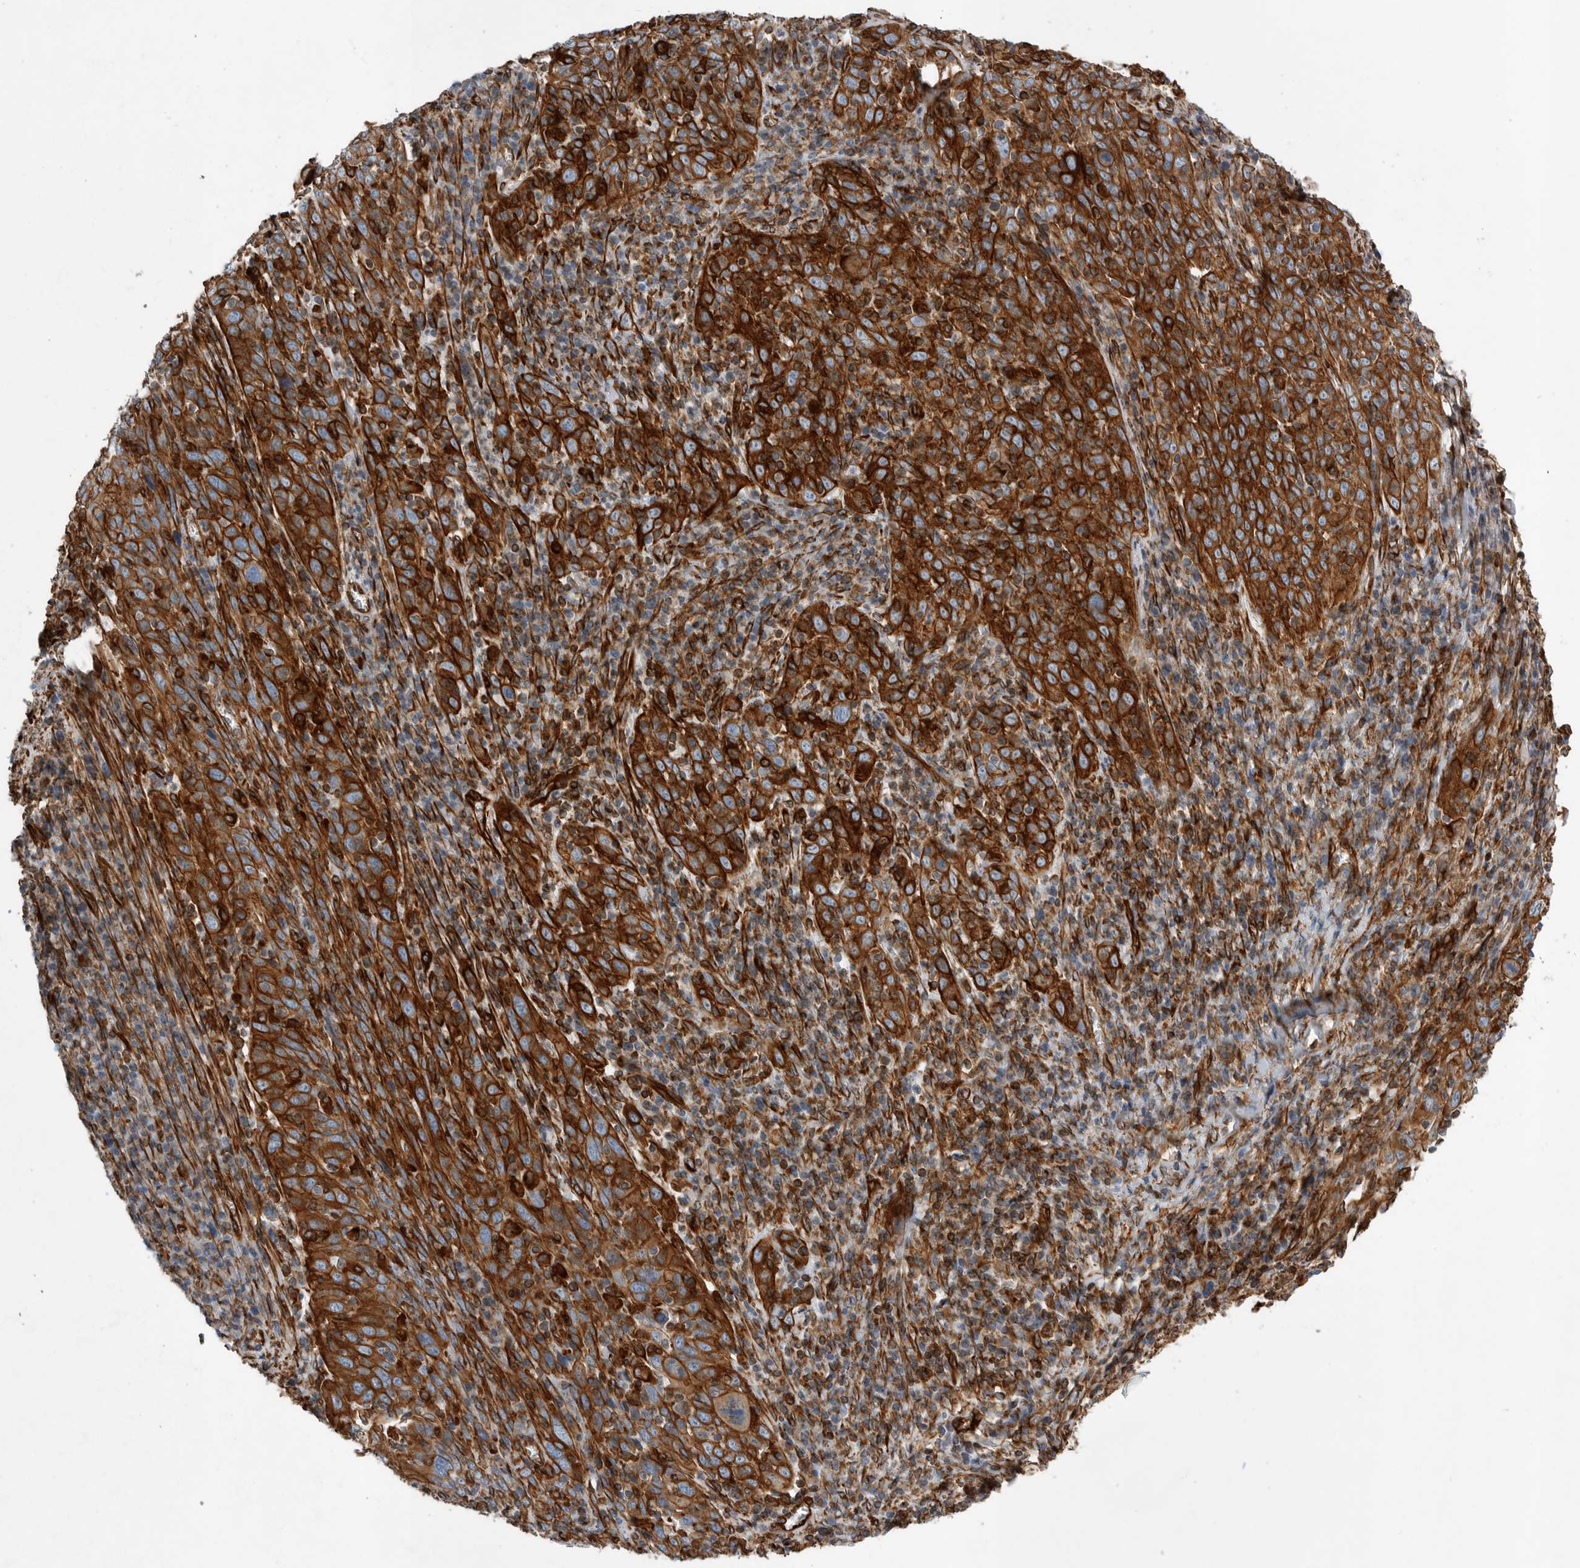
{"staining": {"intensity": "strong", "quantity": ">75%", "location": "cytoplasmic/membranous"}, "tissue": "cervical cancer", "cell_type": "Tumor cells", "image_type": "cancer", "snomed": [{"axis": "morphology", "description": "Squamous cell carcinoma, NOS"}, {"axis": "topography", "description": "Cervix"}], "caption": "This histopathology image displays squamous cell carcinoma (cervical) stained with immunohistochemistry (IHC) to label a protein in brown. The cytoplasmic/membranous of tumor cells show strong positivity for the protein. Nuclei are counter-stained blue.", "gene": "PLEC", "patient": {"sex": "female", "age": 46}}